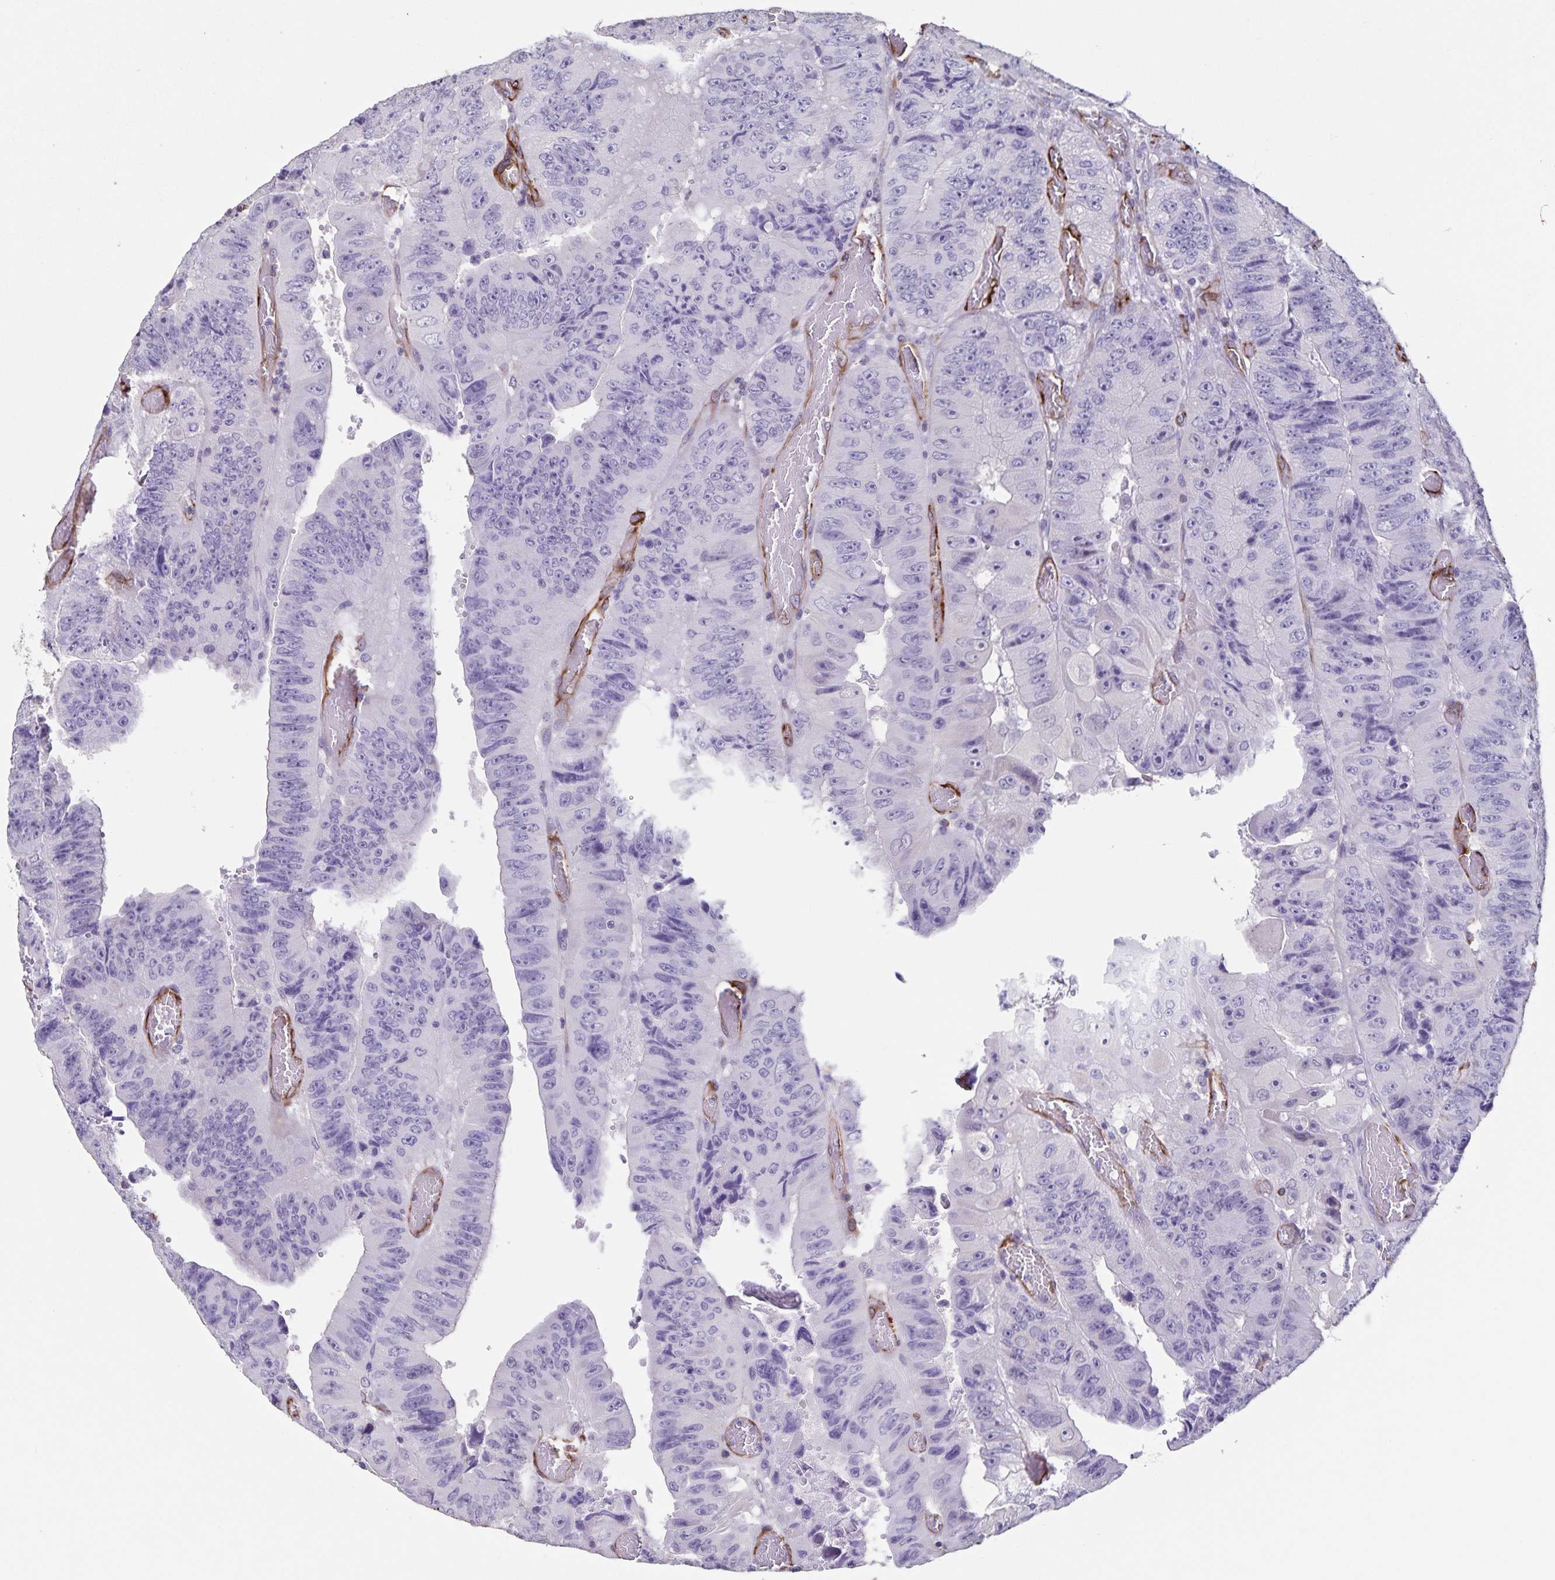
{"staining": {"intensity": "negative", "quantity": "none", "location": "none"}, "tissue": "colorectal cancer", "cell_type": "Tumor cells", "image_type": "cancer", "snomed": [{"axis": "morphology", "description": "Adenocarcinoma, NOS"}, {"axis": "topography", "description": "Colon"}], "caption": "High power microscopy histopathology image of an immunohistochemistry (IHC) photomicrograph of adenocarcinoma (colorectal), revealing no significant positivity in tumor cells.", "gene": "SYNM", "patient": {"sex": "female", "age": 84}}